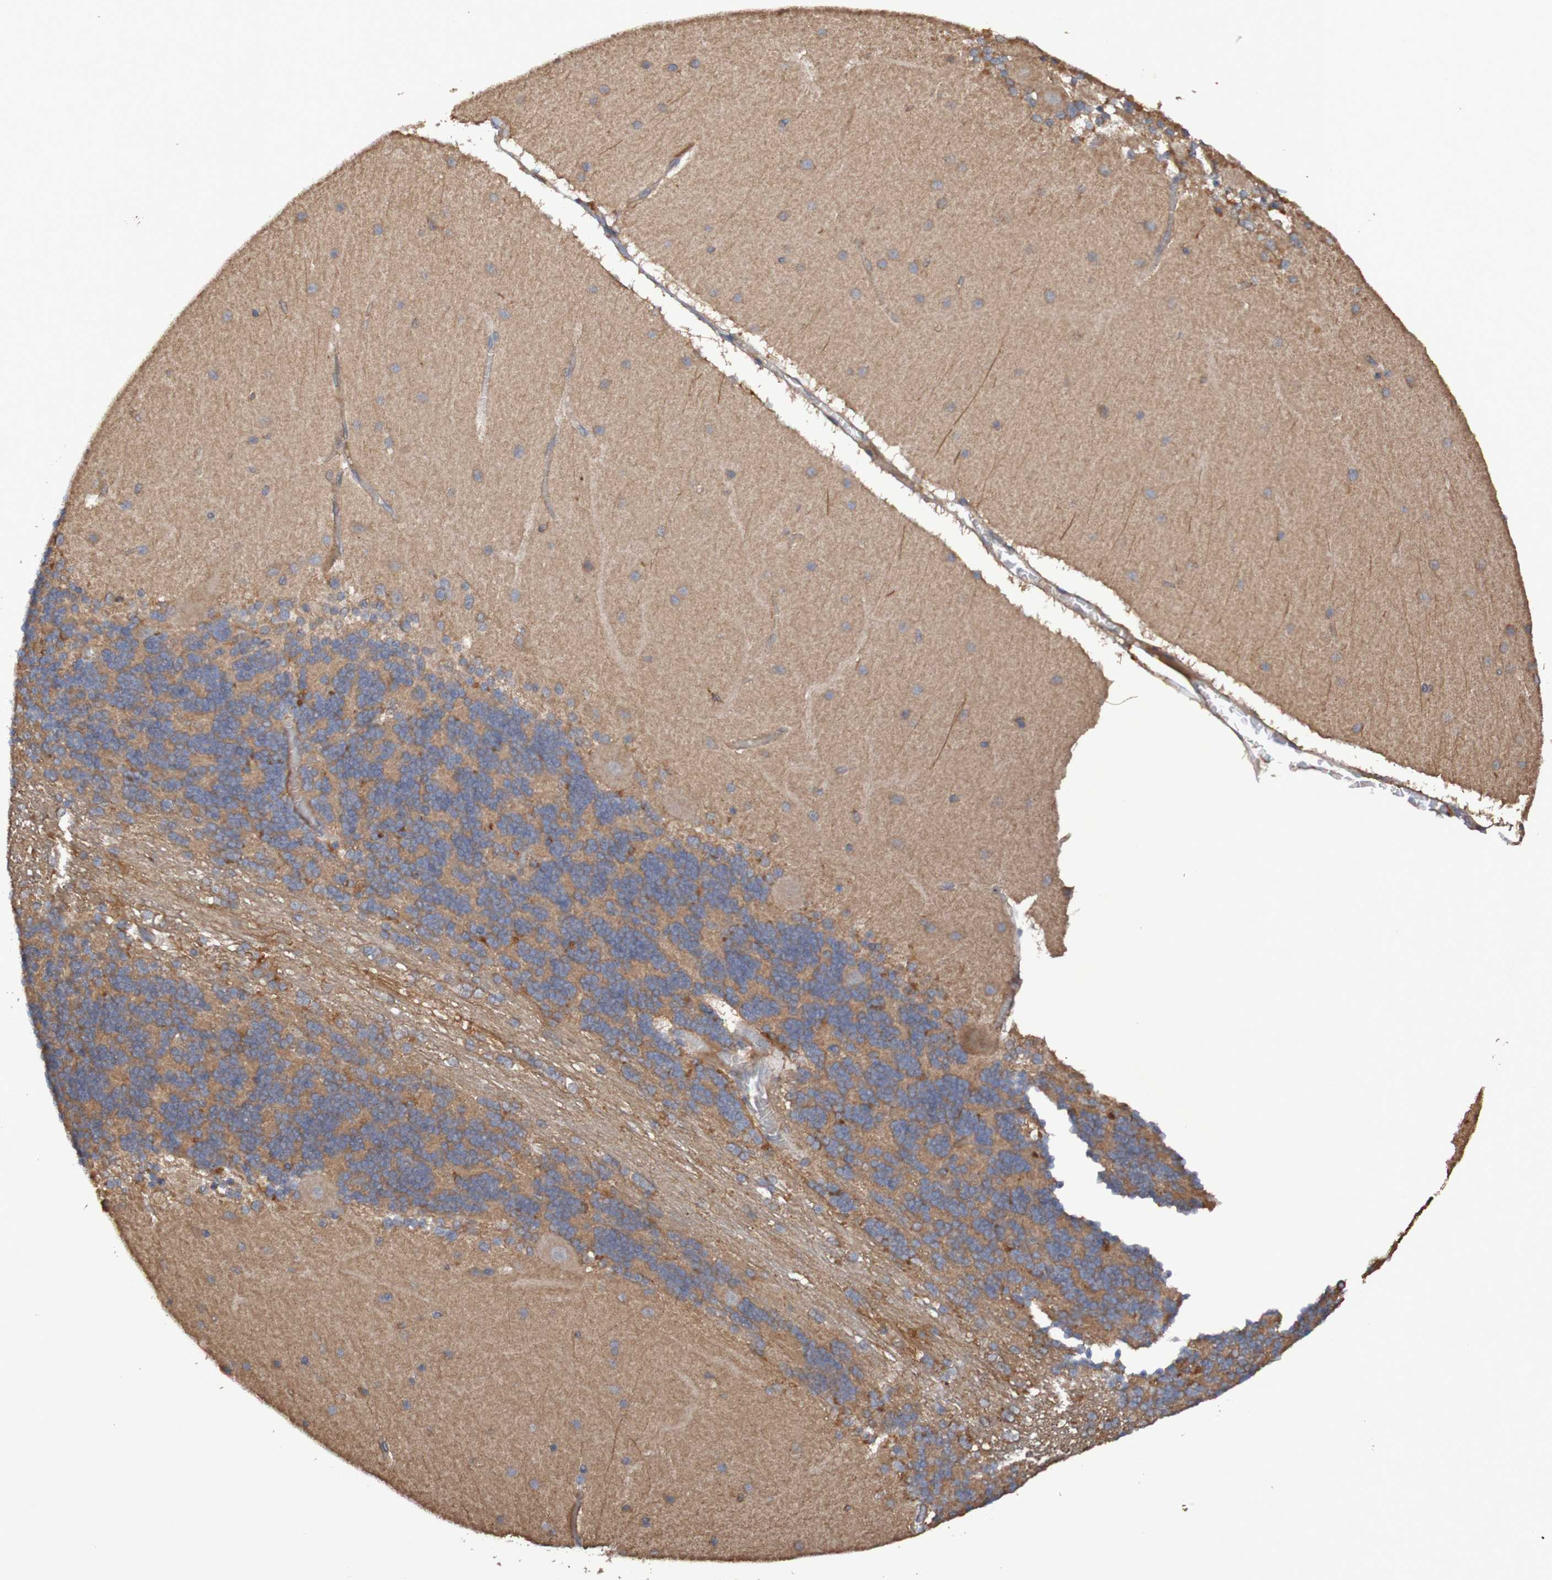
{"staining": {"intensity": "moderate", "quantity": ">75%", "location": "cytoplasmic/membranous"}, "tissue": "cerebellum", "cell_type": "Cells in granular layer", "image_type": "normal", "snomed": [{"axis": "morphology", "description": "Normal tissue, NOS"}, {"axis": "topography", "description": "Cerebellum"}], "caption": "A micrograph showing moderate cytoplasmic/membranous staining in approximately >75% of cells in granular layer in benign cerebellum, as visualized by brown immunohistochemical staining.", "gene": "PHYH", "patient": {"sex": "female", "age": 54}}